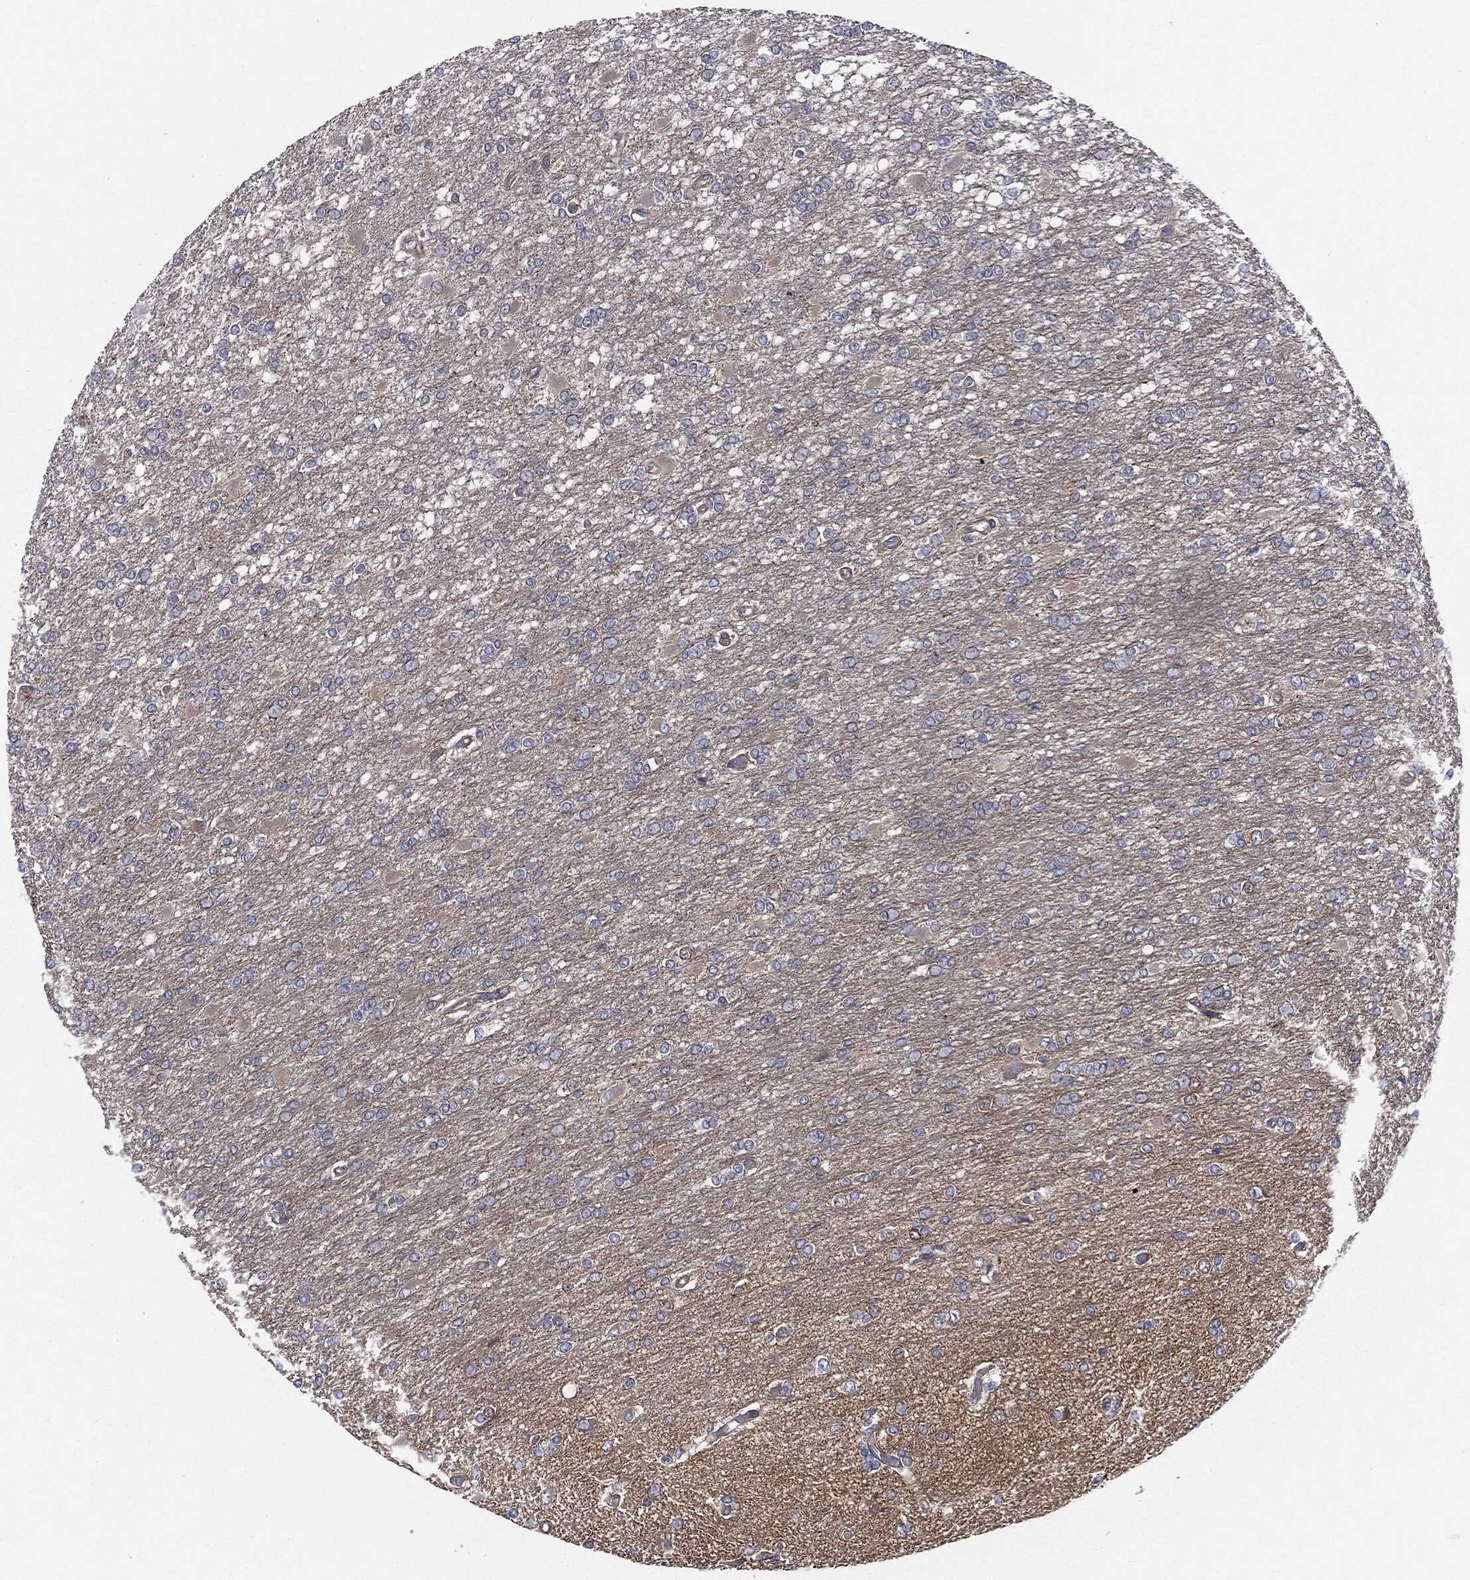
{"staining": {"intensity": "negative", "quantity": "none", "location": "none"}, "tissue": "glioma", "cell_type": "Tumor cells", "image_type": "cancer", "snomed": [{"axis": "morphology", "description": "Glioma, malignant, High grade"}, {"axis": "topography", "description": "Cerebral cortex"}], "caption": "Tumor cells are negative for protein expression in human glioma.", "gene": "EPS15L1", "patient": {"sex": "male", "age": 79}}